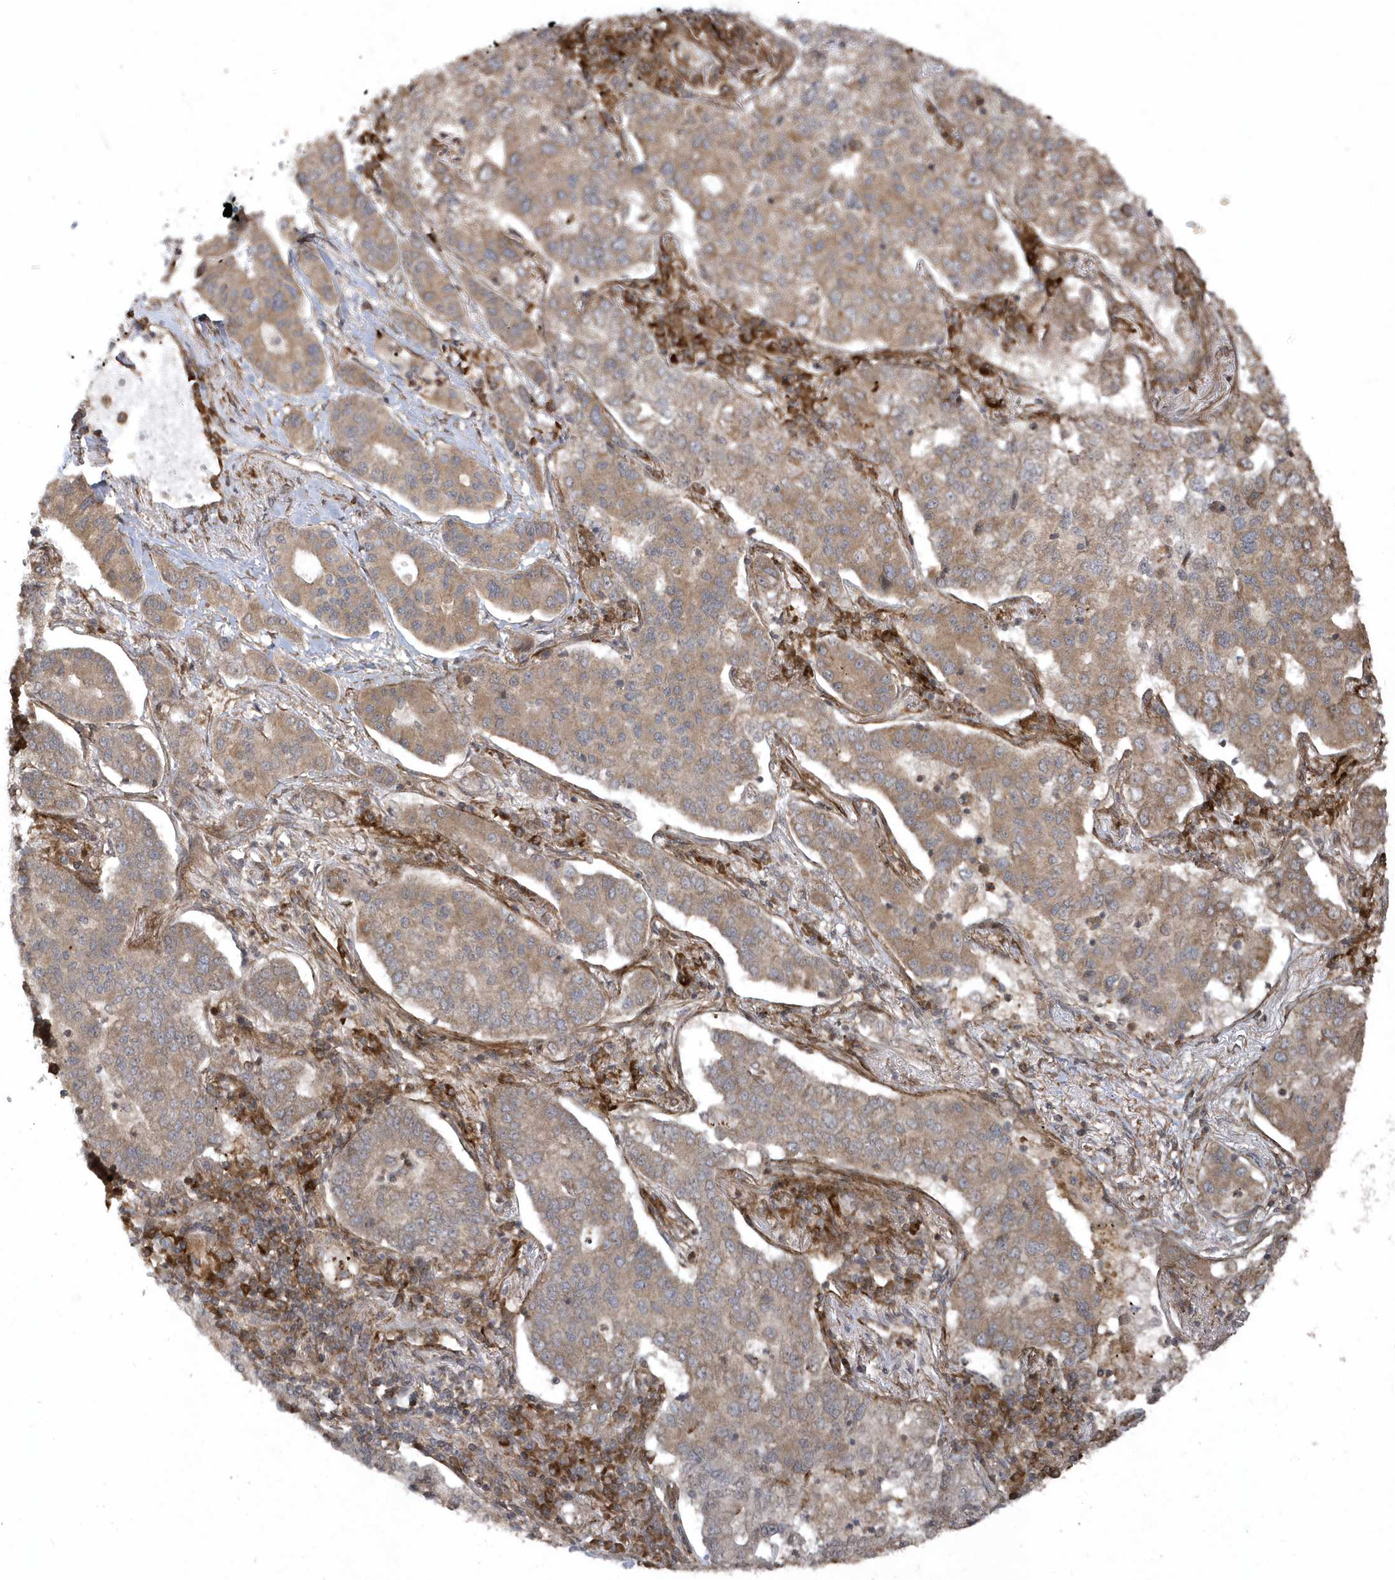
{"staining": {"intensity": "weak", "quantity": ">75%", "location": "cytoplasmic/membranous"}, "tissue": "lung cancer", "cell_type": "Tumor cells", "image_type": "cancer", "snomed": [{"axis": "morphology", "description": "Adenocarcinoma, NOS"}, {"axis": "topography", "description": "Lung"}], "caption": "Immunohistochemistry staining of adenocarcinoma (lung), which reveals low levels of weak cytoplasmic/membranous positivity in approximately >75% of tumor cells indicating weak cytoplasmic/membranous protein positivity. The staining was performed using DAB (brown) for protein detection and nuclei were counterstained in hematoxylin (blue).", "gene": "HERPUD1", "patient": {"sex": "male", "age": 49}}